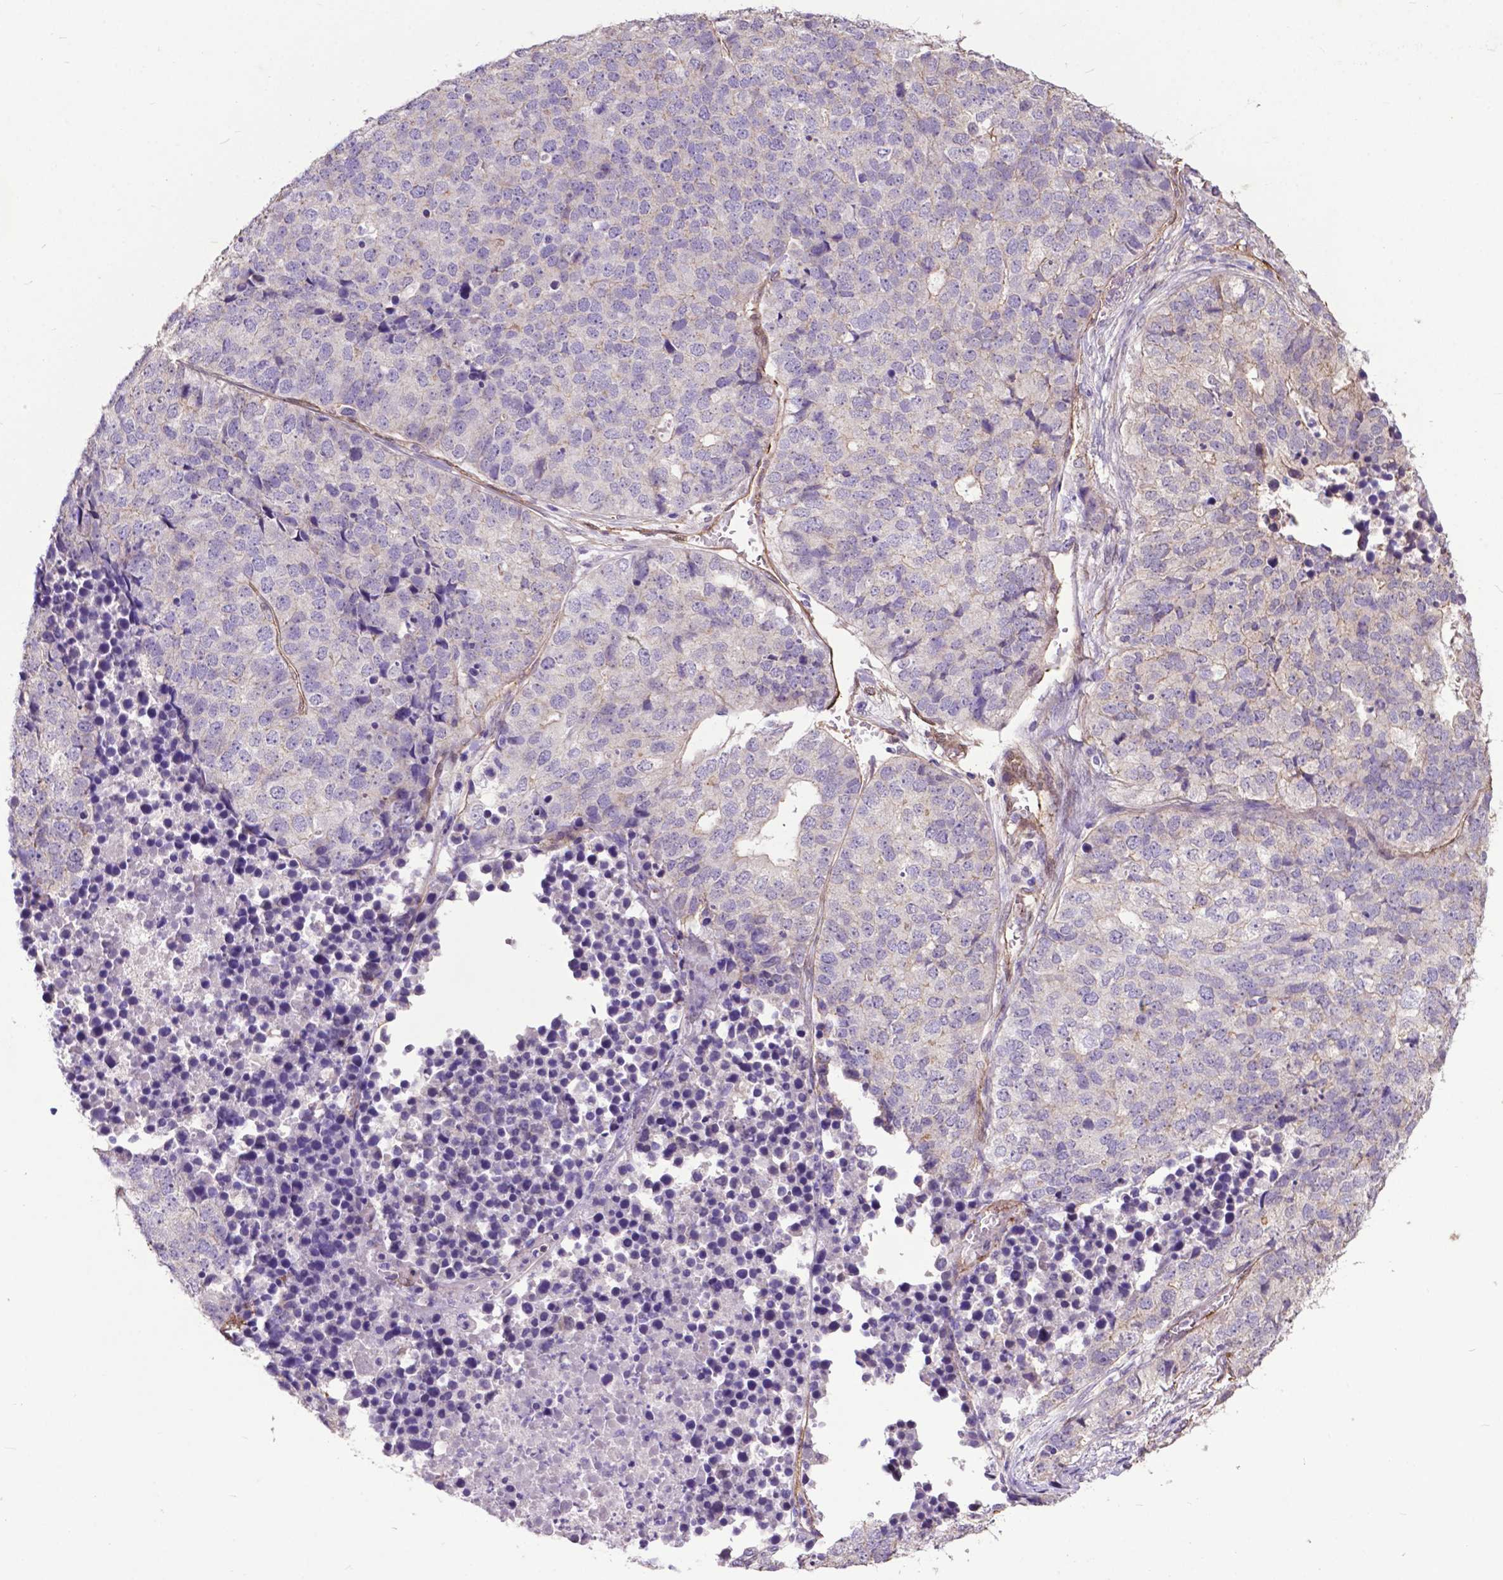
{"staining": {"intensity": "negative", "quantity": "none", "location": "none"}, "tissue": "stomach cancer", "cell_type": "Tumor cells", "image_type": "cancer", "snomed": [{"axis": "morphology", "description": "Adenocarcinoma, NOS"}, {"axis": "topography", "description": "Stomach"}], "caption": "Tumor cells are negative for protein expression in human stomach cancer (adenocarcinoma).", "gene": "PDLIM1", "patient": {"sex": "male", "age": 69}}